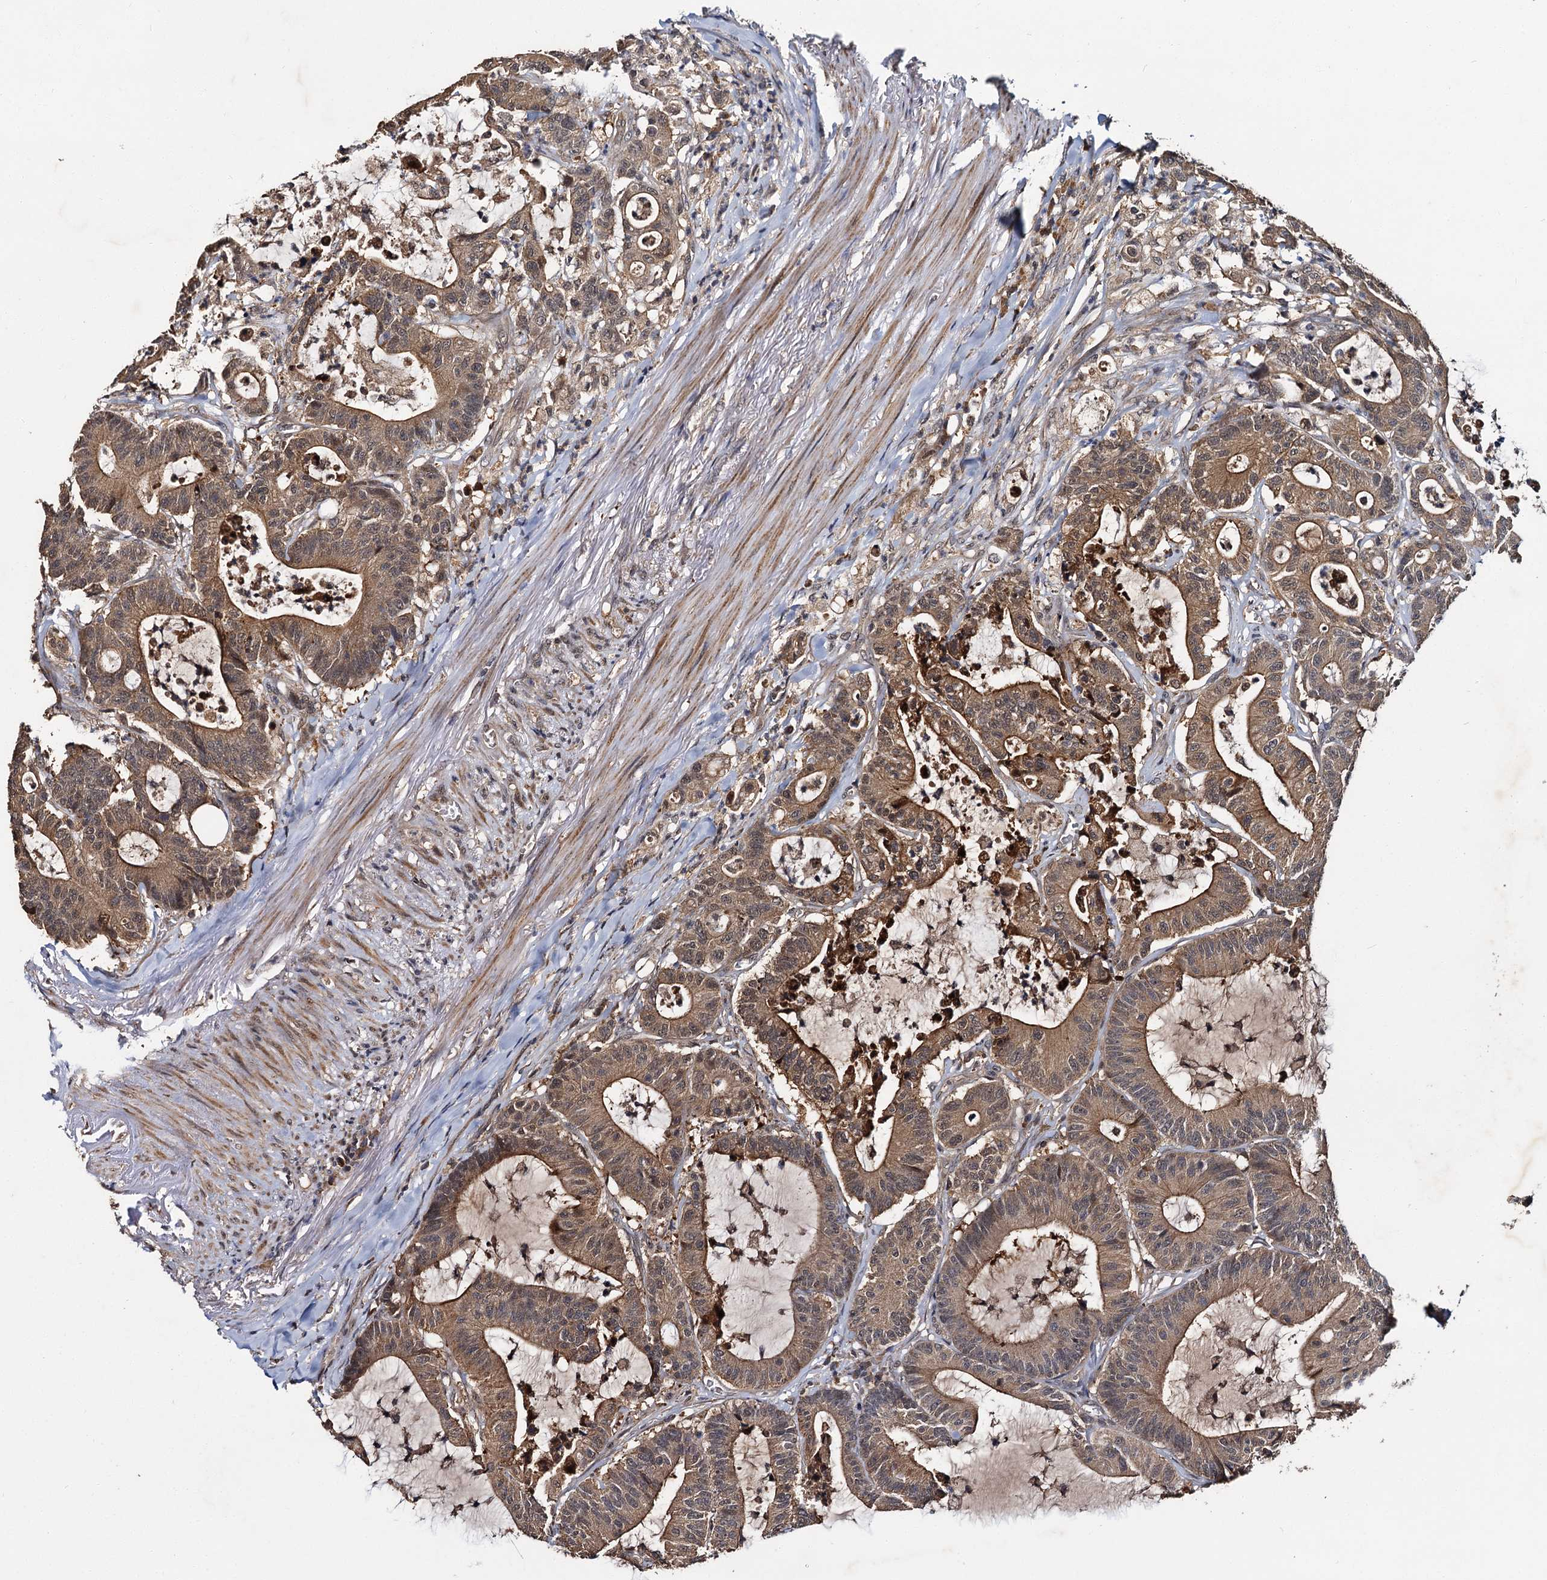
{"staining": {"intensity": "moderate", "quantity": ">75%", "location": "cytoplasmic/membranous"}, "tissue": "colorectal cancer", "cell_type": "Tumor cells", "image_type": "cancer", "snomed": [{"axis": "morphology", "description": "Adenocarcinoma, NOS"}, {"axis": "topography", "description": "Colon"}], "caption": "There is medium levels of moderate cytoplasmic/membranous staining in tumor cells of adenocarcinoma (colorectal), as demonstrated by immunohistochemical staining (brown color).", "gene": "SLC46A3", "patient": {"sex": "female", "age": 84}}